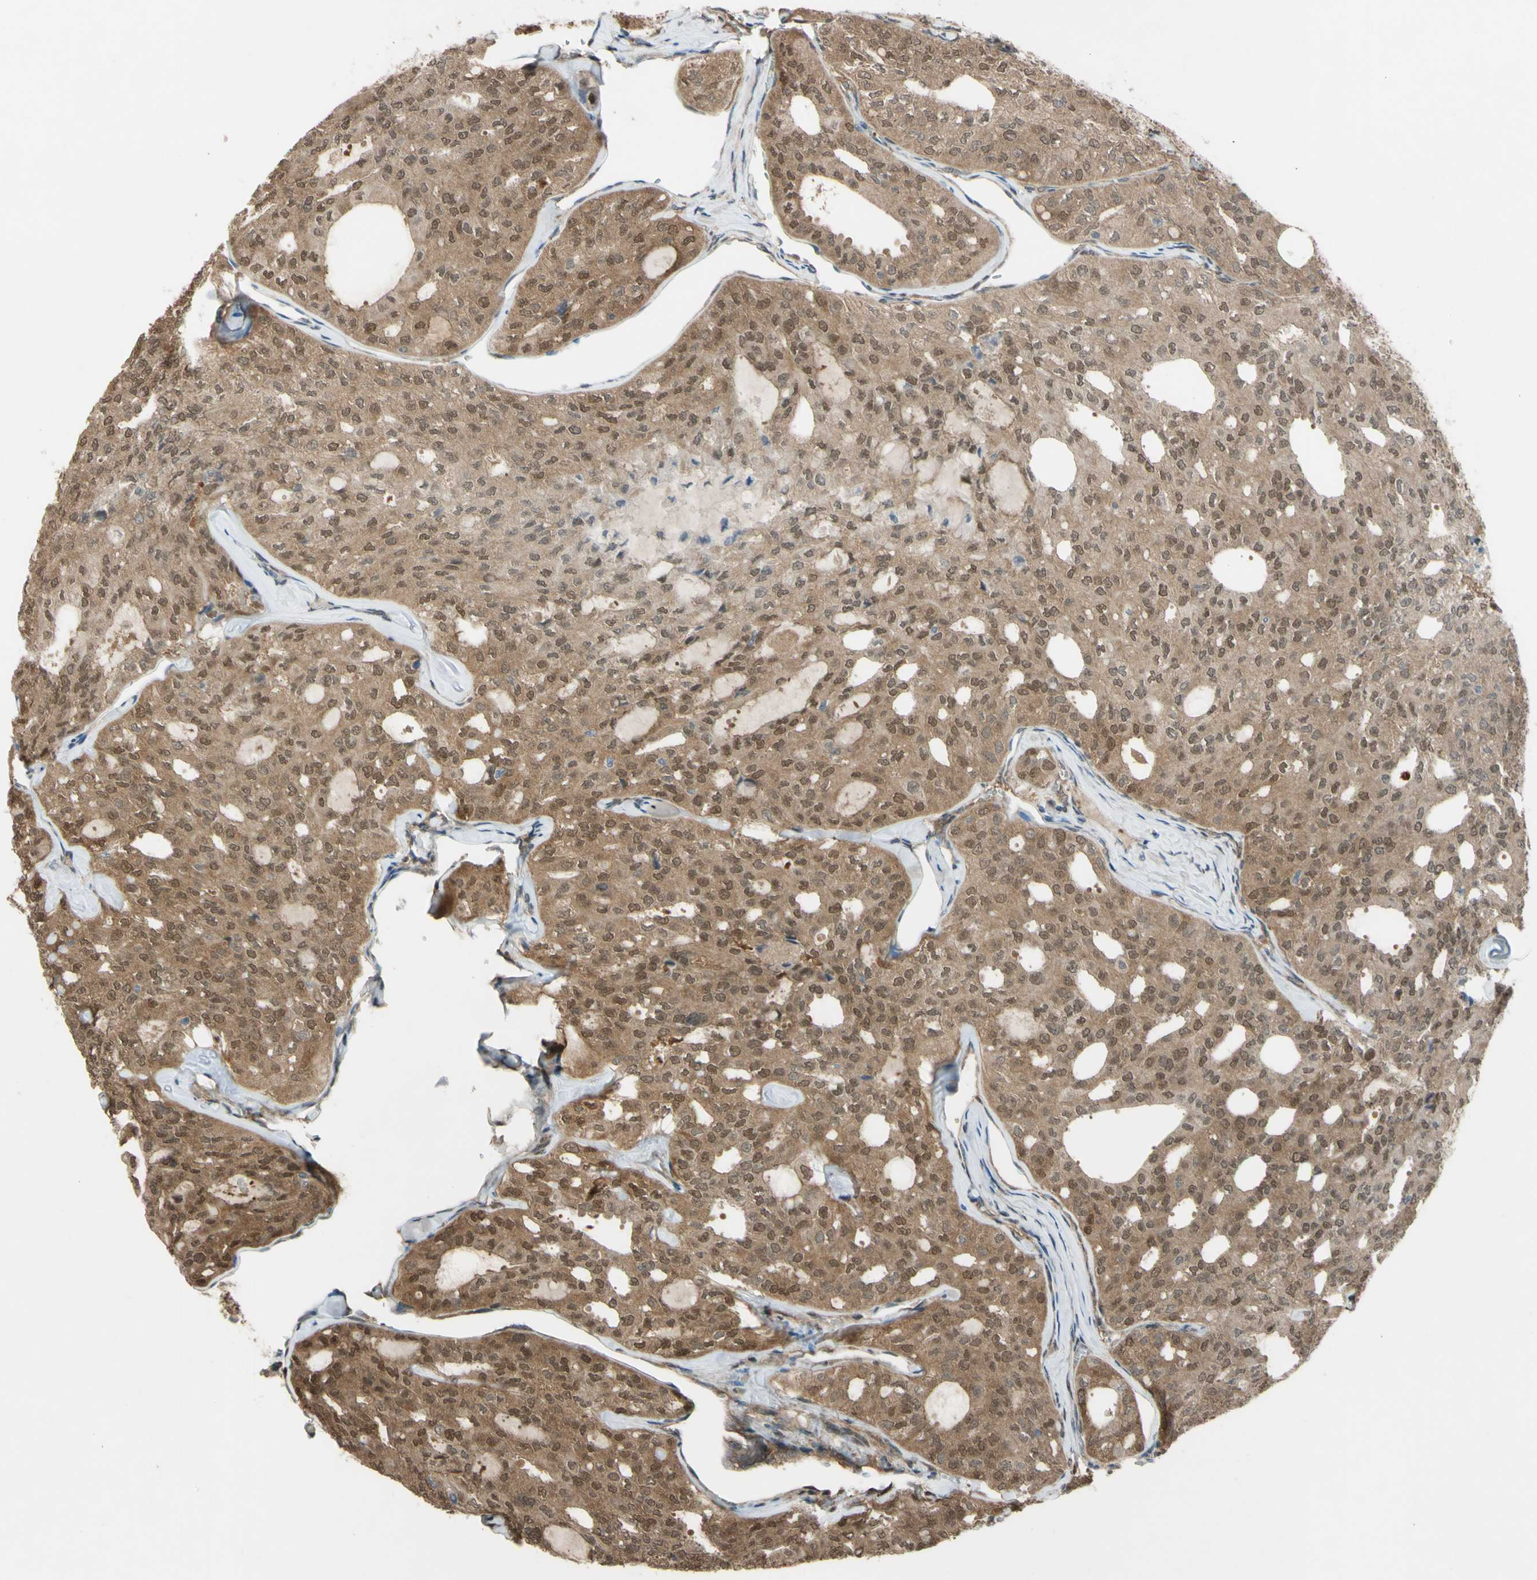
{"staining": {"intensity": "strong", "quantity": "25%-75%", "location": "cytoplasmic/membranous,nuclear"}, "tissue": "thyroid cancer", "cell_type": "Tumor cells", "image_type": "cancer", "snomed": [{"axis": "morphology", "description": "Follicular adenoma carcinoma, NOS"}, {"axis": "topography", "description": "Thyroid gland"}], "caption": "Strong cytoplasmic/membranous and nuclear expression is seen in approximately 25%-75% of tumor cells in thyroid cancer (follicular adenoma carcinoma).", "gene": "YWHAQ", "patient": {"sex": "male", "age": 75}}